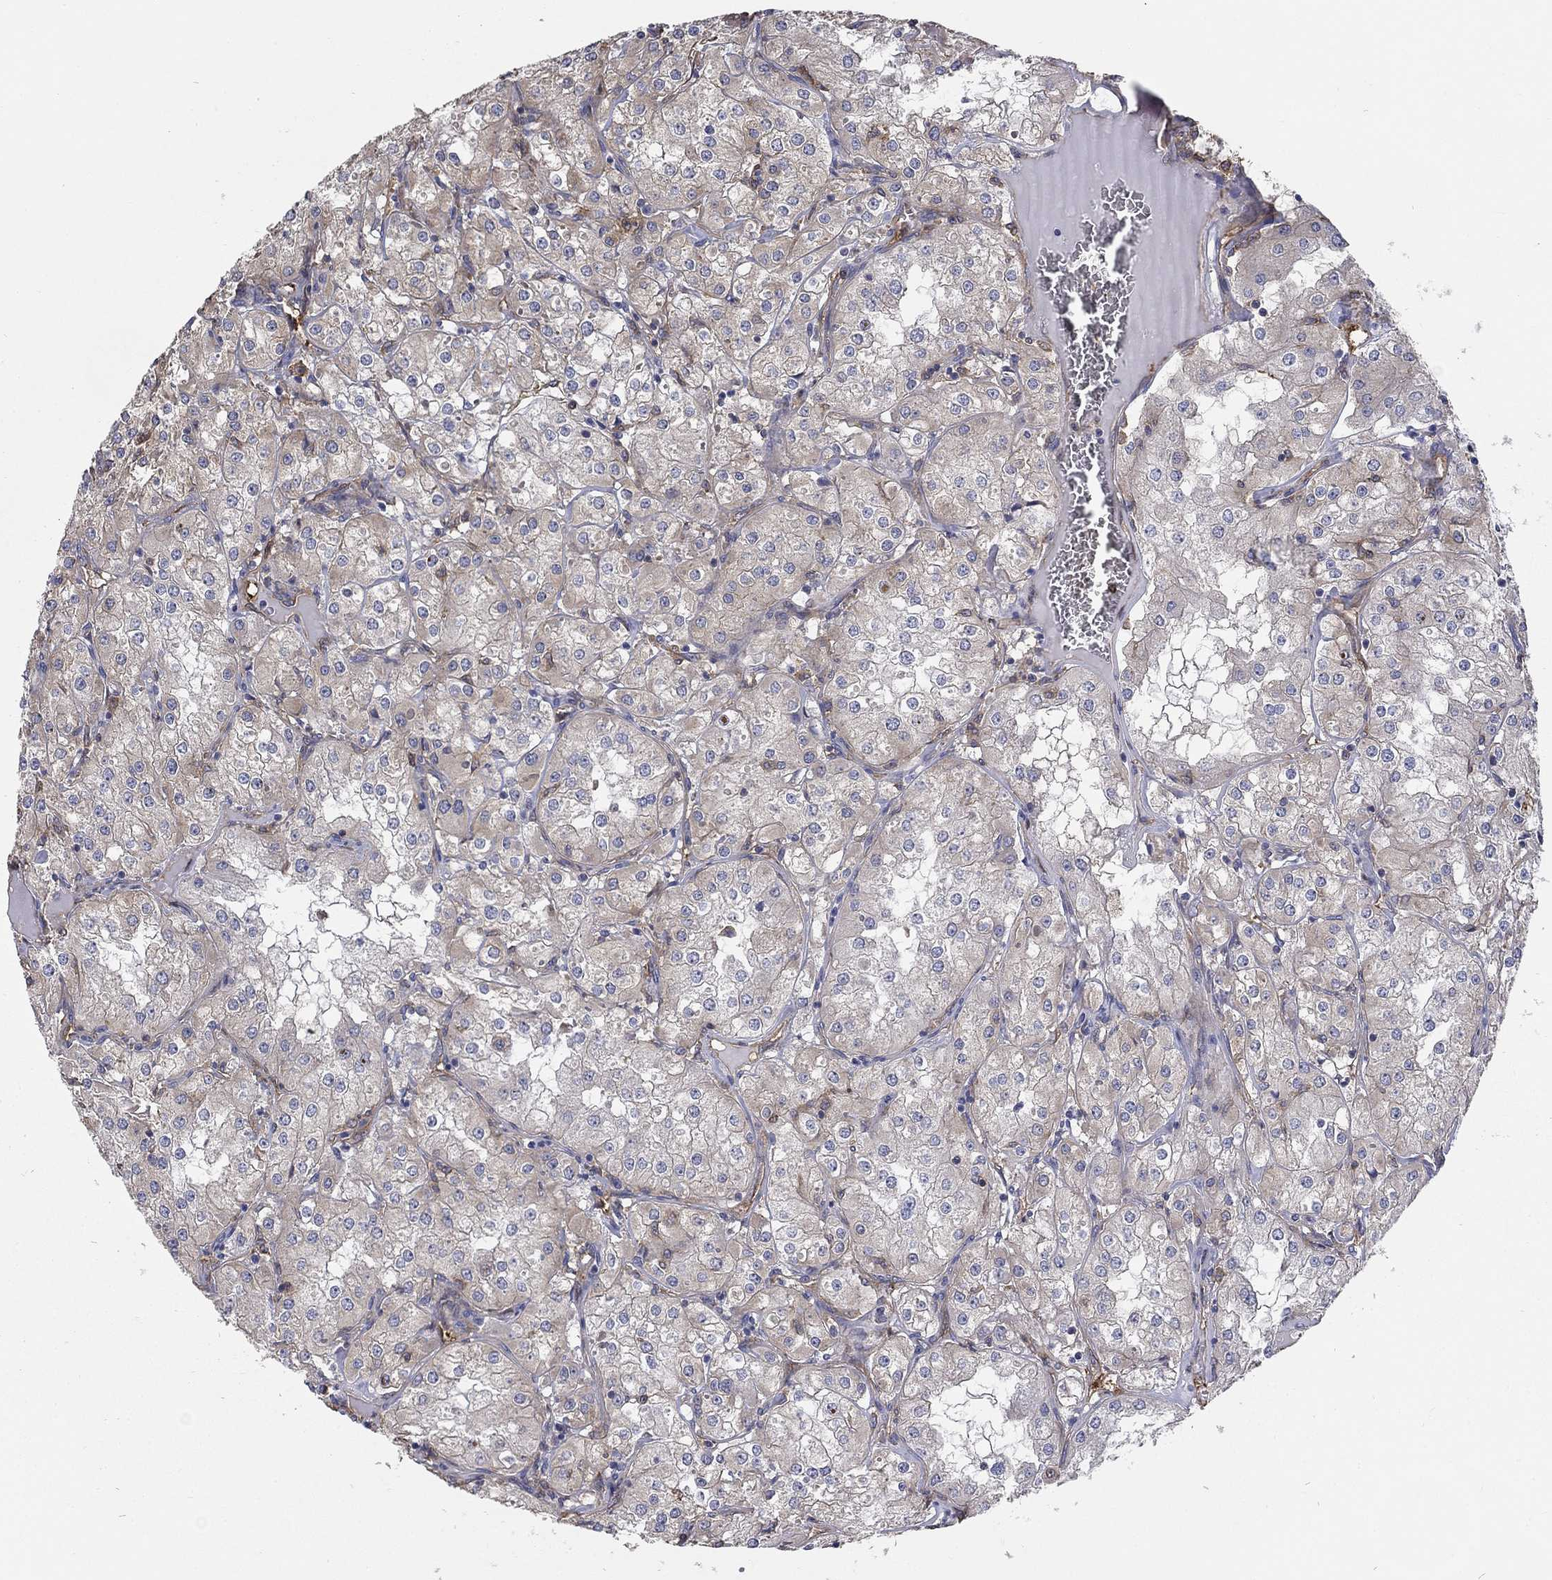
{"staining": {"intensity": "negative", "quantity": "none", "location": "none"}, "tissue": "renal cancer", "cell_type": "Tumor cells", "image_type": "cancer", "snomed": [{"axis": "morphology", "description": "Adenocarcinoma, NOS"}, {"axis": "topography", "description": "Kidney"}], "caption": "A high-resolution micrograph shows immunohistochemistry (IHC) staining of adenocarcinoma (renal), which reveals no significant staining in tumor cells. (Brightfield microscopy of DAB IHC at high magnification).", "gene": "DPYSL2", "patient": {"sex": "male", "age": 77}}